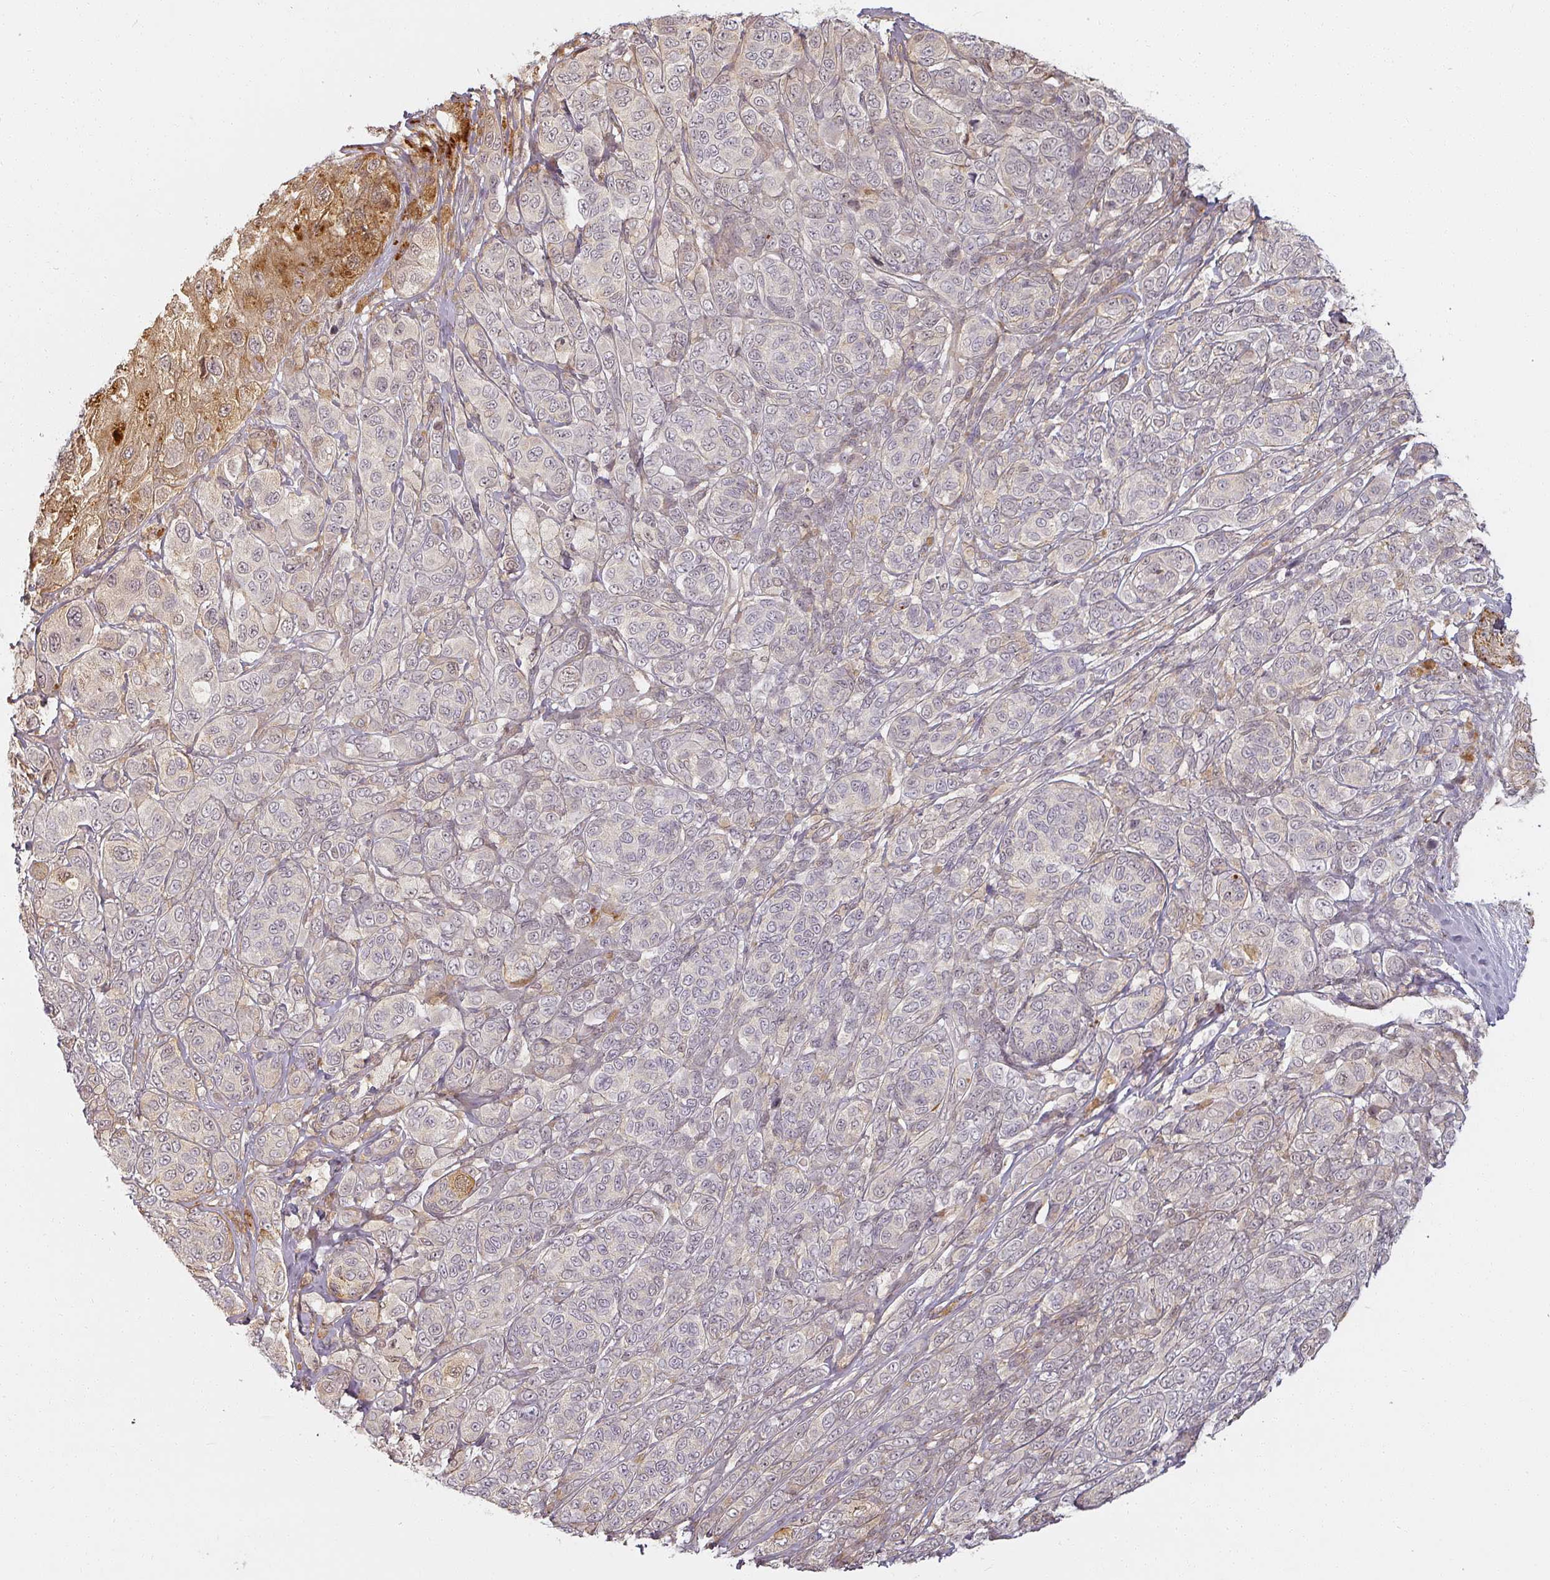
{"staining": {"intensity": "moderate", "quantity": "<25%", "location": "cytoplasmic/membranous,nuclear"}, "tissue": "melanoma", "cell_type": "Tumor cells", "image_type": "cancer", "snomed": [{"axis": "morphology", "description": "Malignant melanoma, NOS"}, {"axis": "topography", "description": "Skin"}], "caption": "Brown immunohistochemical staining in malignant melanoma reveals moderate cytoplasmic/membranous and nuclear expression in approximately <25% of tumor cells.", "gene": "MED19", "patient": {"sex": "male", "age": 42}}